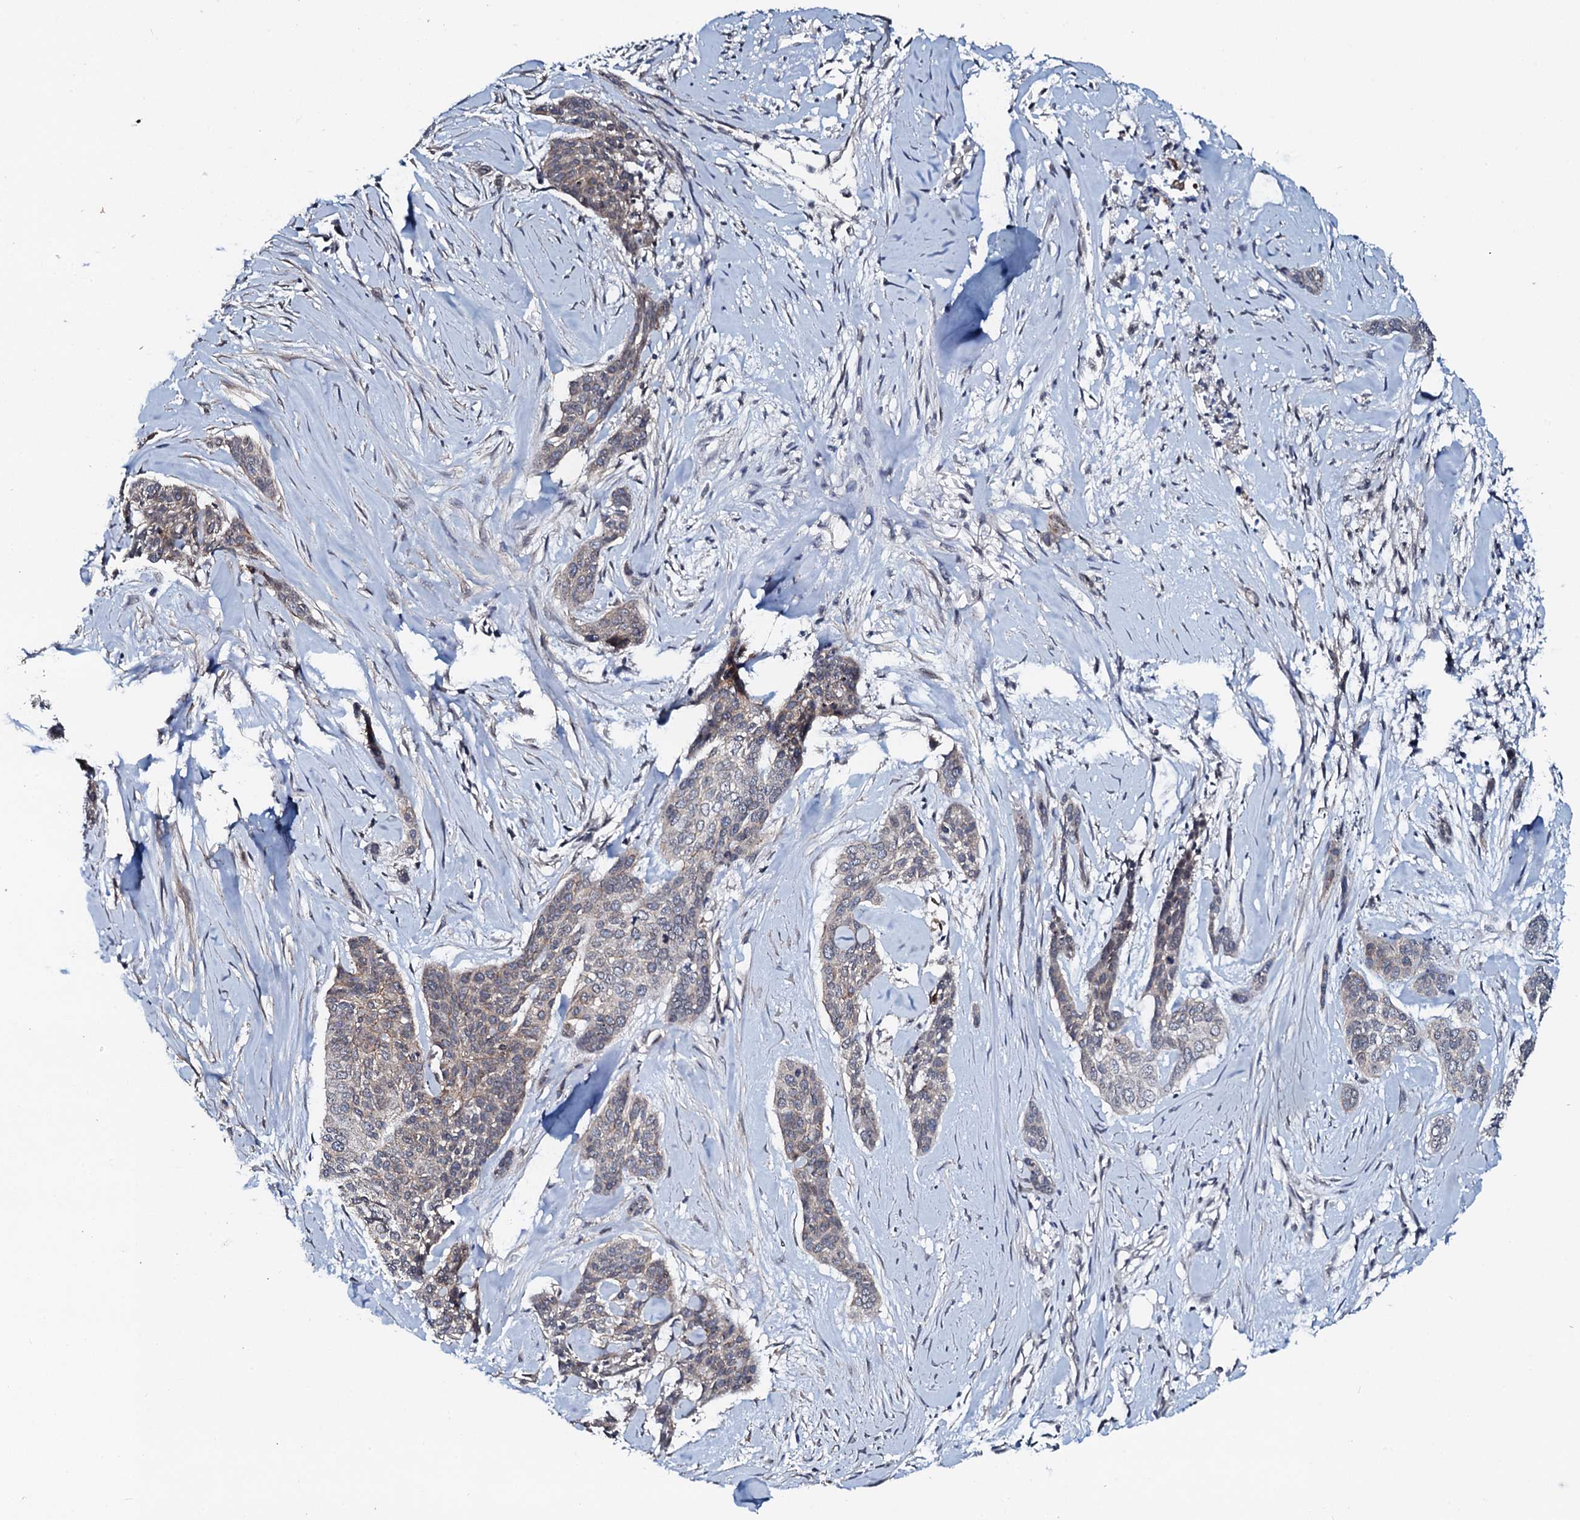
{"staining": {"intensity": "weak", "quantity": "<25%", "location": "cytoplasmic/membranous"}, "tissue": "skin cancer", "cell_type": "Tumor cells", "image_type": "cancer", "snomed": [{"axis": "morphology", "description": "Basal cell carcinoma"}, {"axis": "topography", "description": "Skin"}], "caption": "Immunohistochemical staining of skin basal cell carcinoma exhibits no significant expression in tumor cells.", "gene": "SNTA1", "patient": {"sex": "female", "age": 64}}